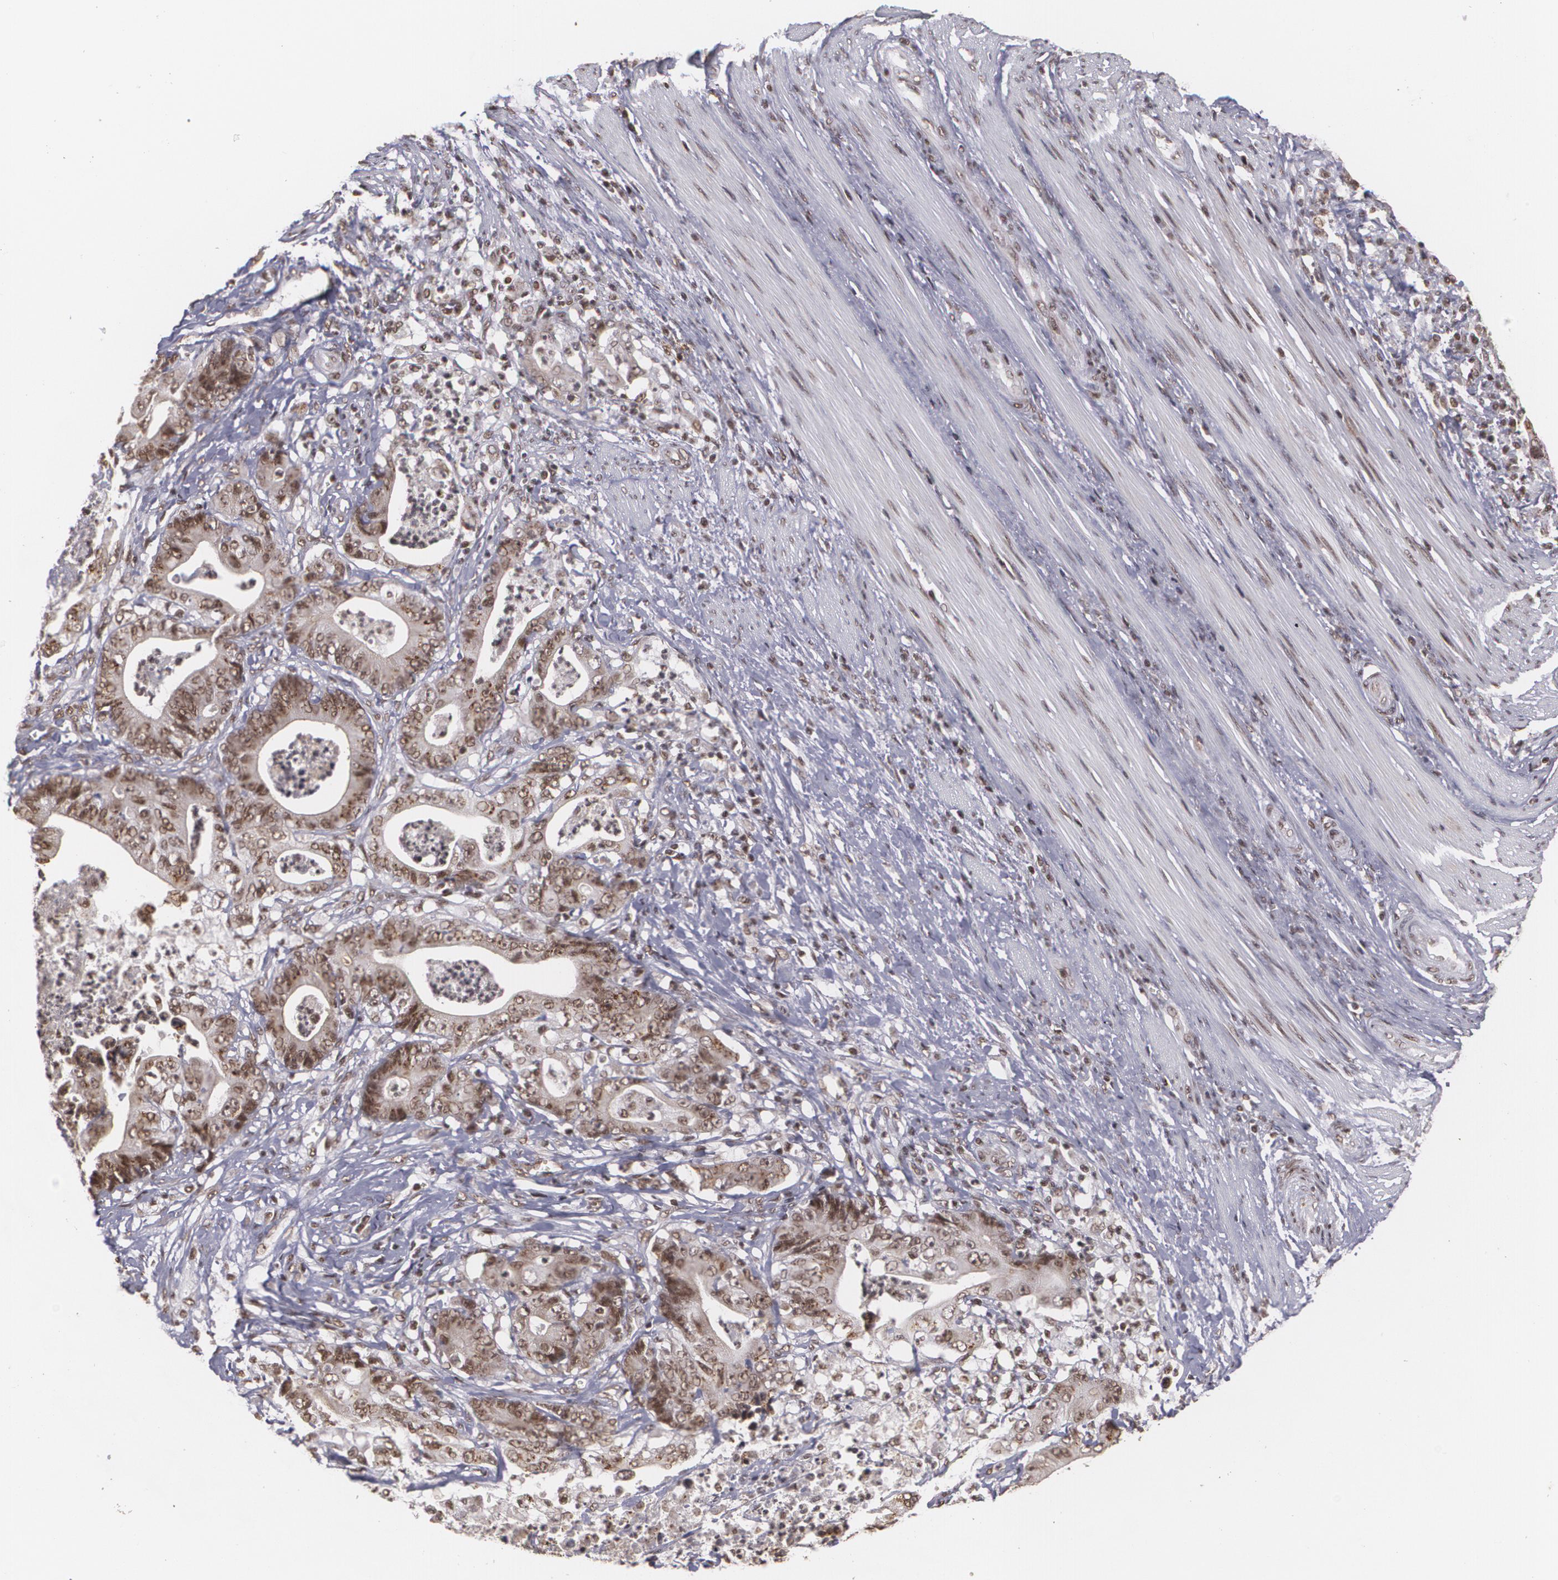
{"staining": {"intensity": "moderate", "quantity": ">75%", "location": "nuclear"}, "tissue": "stomach cancer", "cell_type": "Tumor cells", "image_type": "cancer", "snomed": [{"axis": "morphology", "description": "Adenocarcinoma, NOS"}, {"axis": "topography", "description": "Stomach, lower"}], "caption": "Protein expression analysis of human adenocarcinoma (stomach) reveals moderate nuclear staining in approximately >75% of tumor cells.", "gene": "RXRB", "patient": {"sex": "female", "age": 86}}